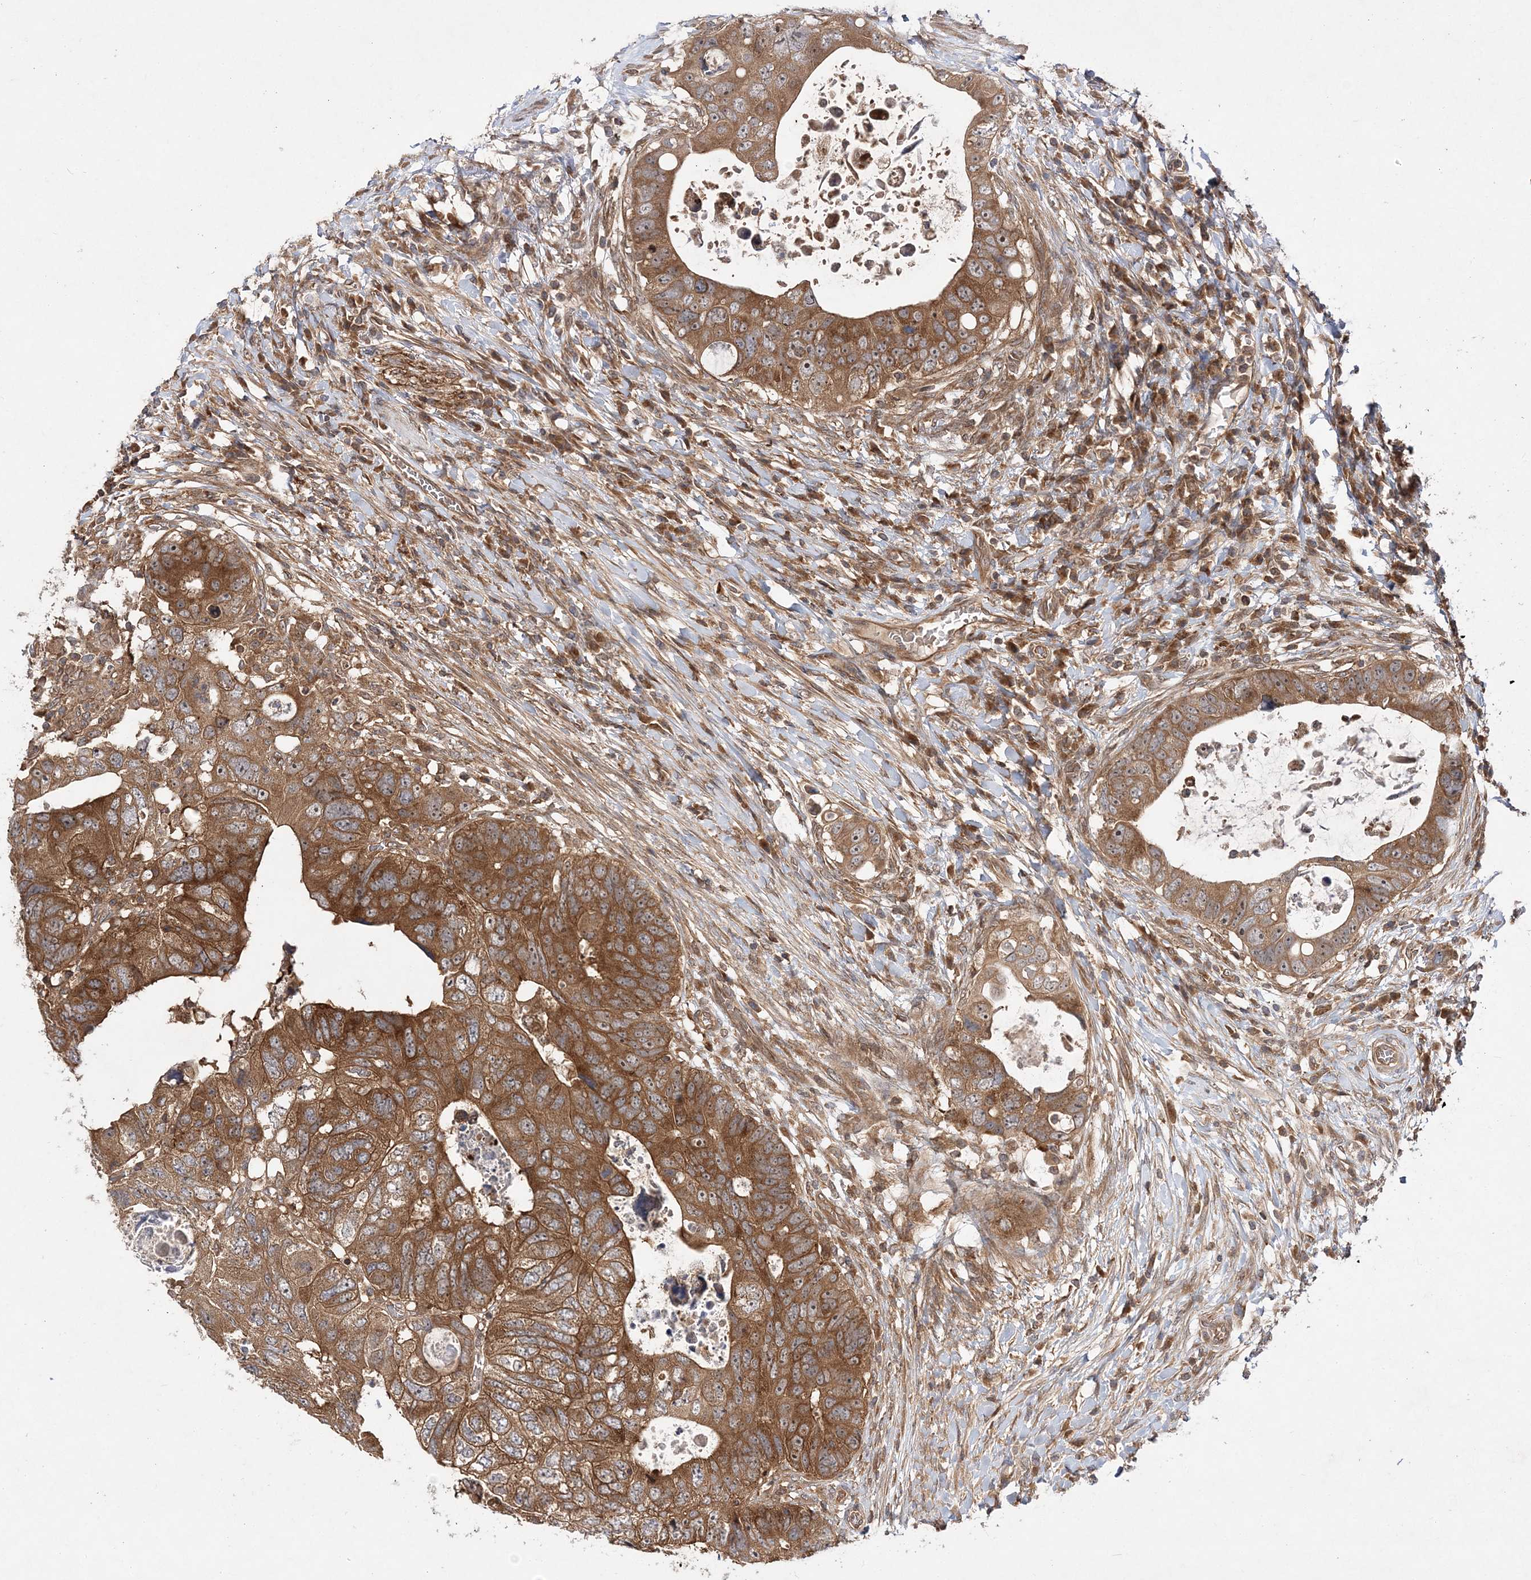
{"staining": {"intensity": "moderate", "quantity": ">75%", "location": "cytoplasmic/membranous"}, "tissue": "colorectal cancer", "cell_type": "Tumor cells", "image_type": "cancer", "snomed": [{"axis": "morphology", "description": "Adenocarcinoma, NOS"}, {"axis": "topography", "description": "Rectum"}], "caption": "IHC micrograph of neoplastic tissue: human colorectal cancer (adenocarcinoma) stained using immunohistochemistry (IHC) displays medium levels of moderate protein expression localized specifically in the cytoplasmic/membranous of tumor cells, appearing as a cytoplasmic/membranous brown color.", "gene": "TMEM9B", "patient": {"sex": "male", "age": 59}}